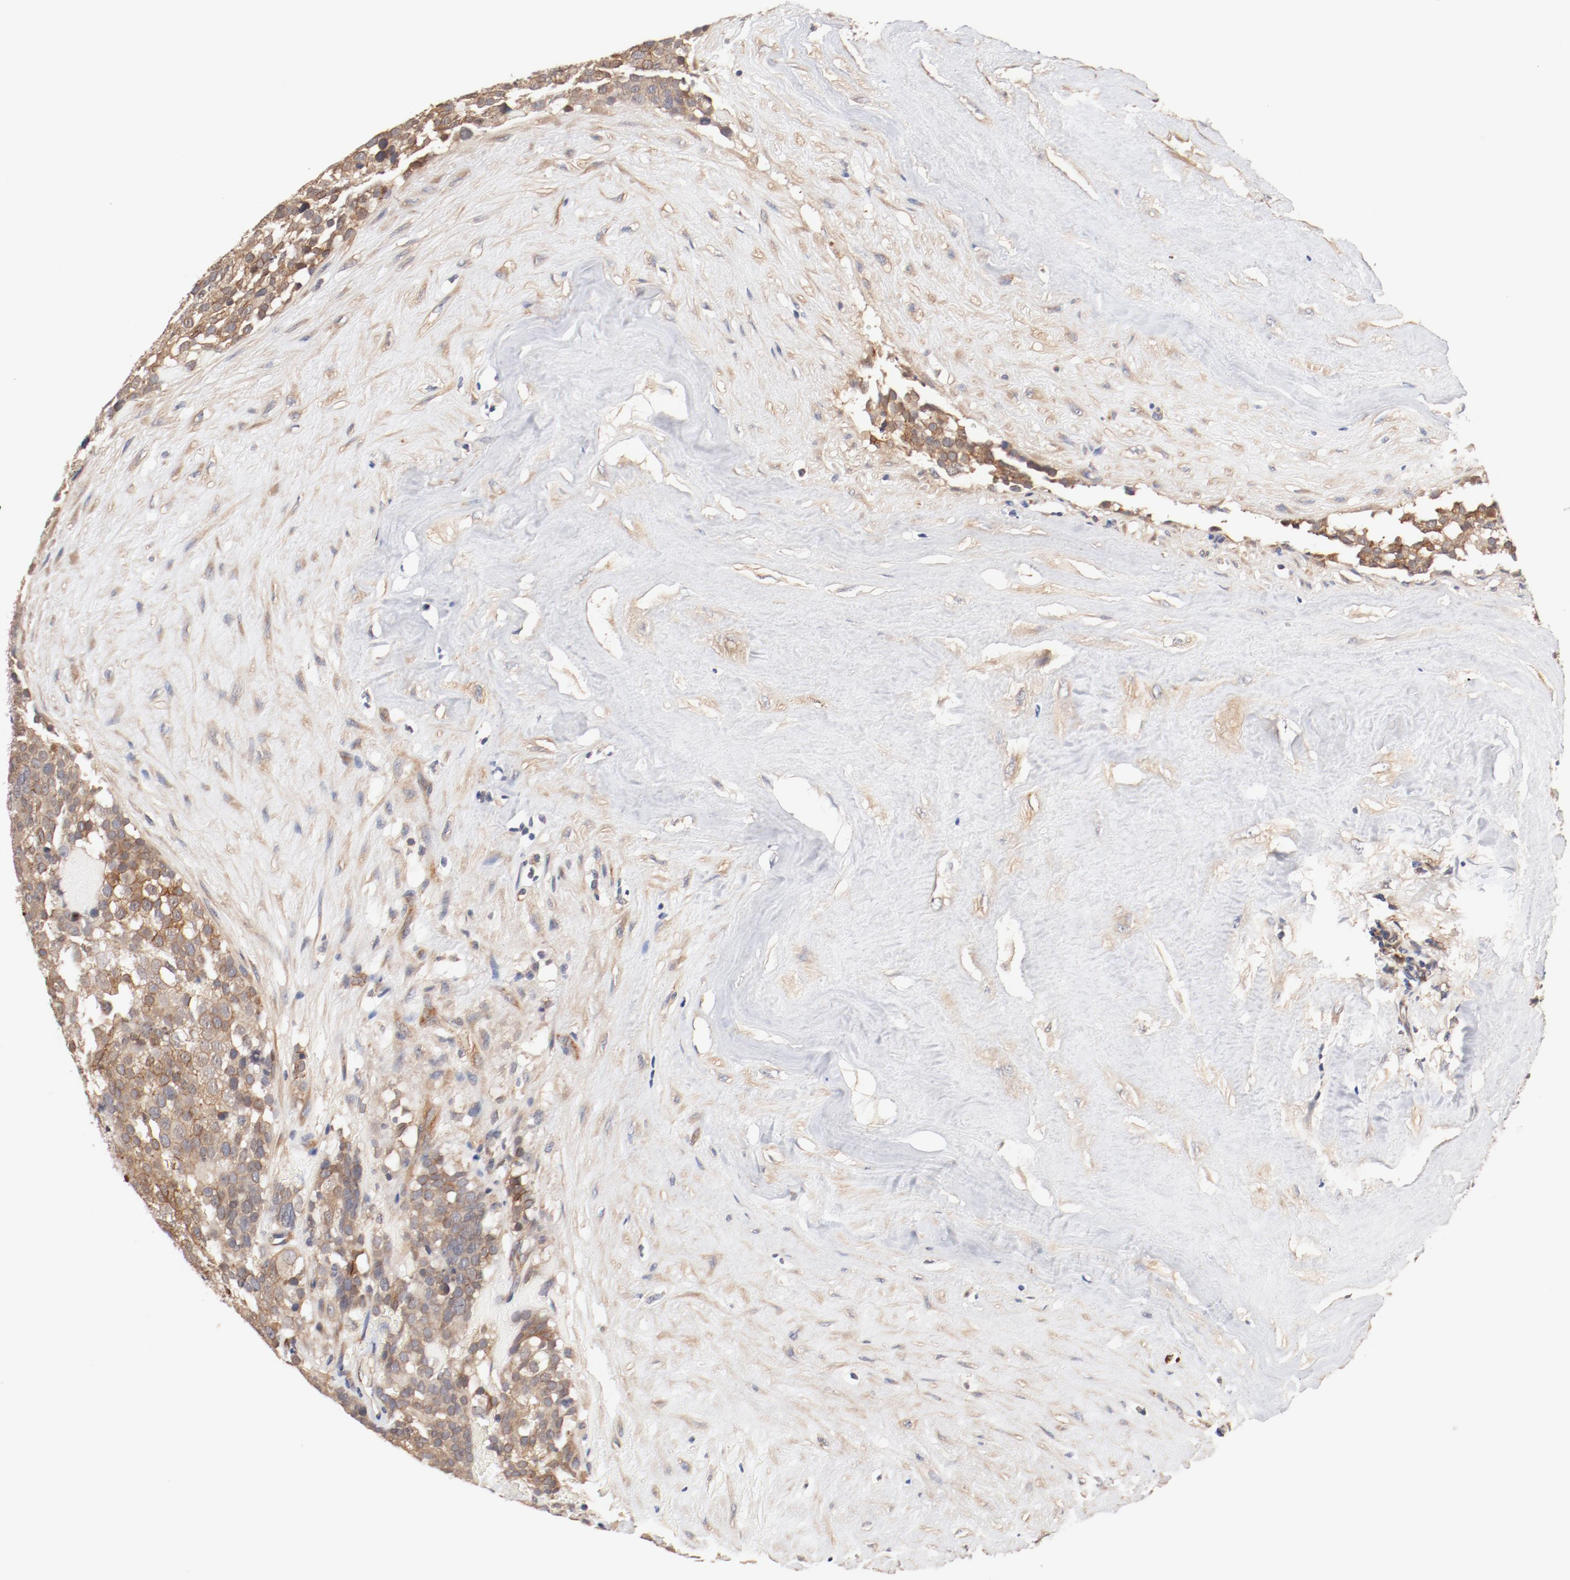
{"staining": {"intensity": "weak", "quantity": ">75%", "location": "cytoplasmic/membranous"}, "tissue": "testis cancer", "cell_type": "Tumor cells", "image_type": "cancer", "snomed": [{"axis": "morphology", "description": "Seminoma, NOS"}, {"axis": "topography", "description": "Testis"}], "caption": "This image demonstrates testis cancer (seminoma) stained with immunohistochemistry (IHC) to label a protein in brown. The cytoplasmic/membranous of tumor cells show weak positivity for the protein. Nuclei are counter-stained blue.", "gene": "UBE2J1", "patient": {"sex": "male", "age": 71}}